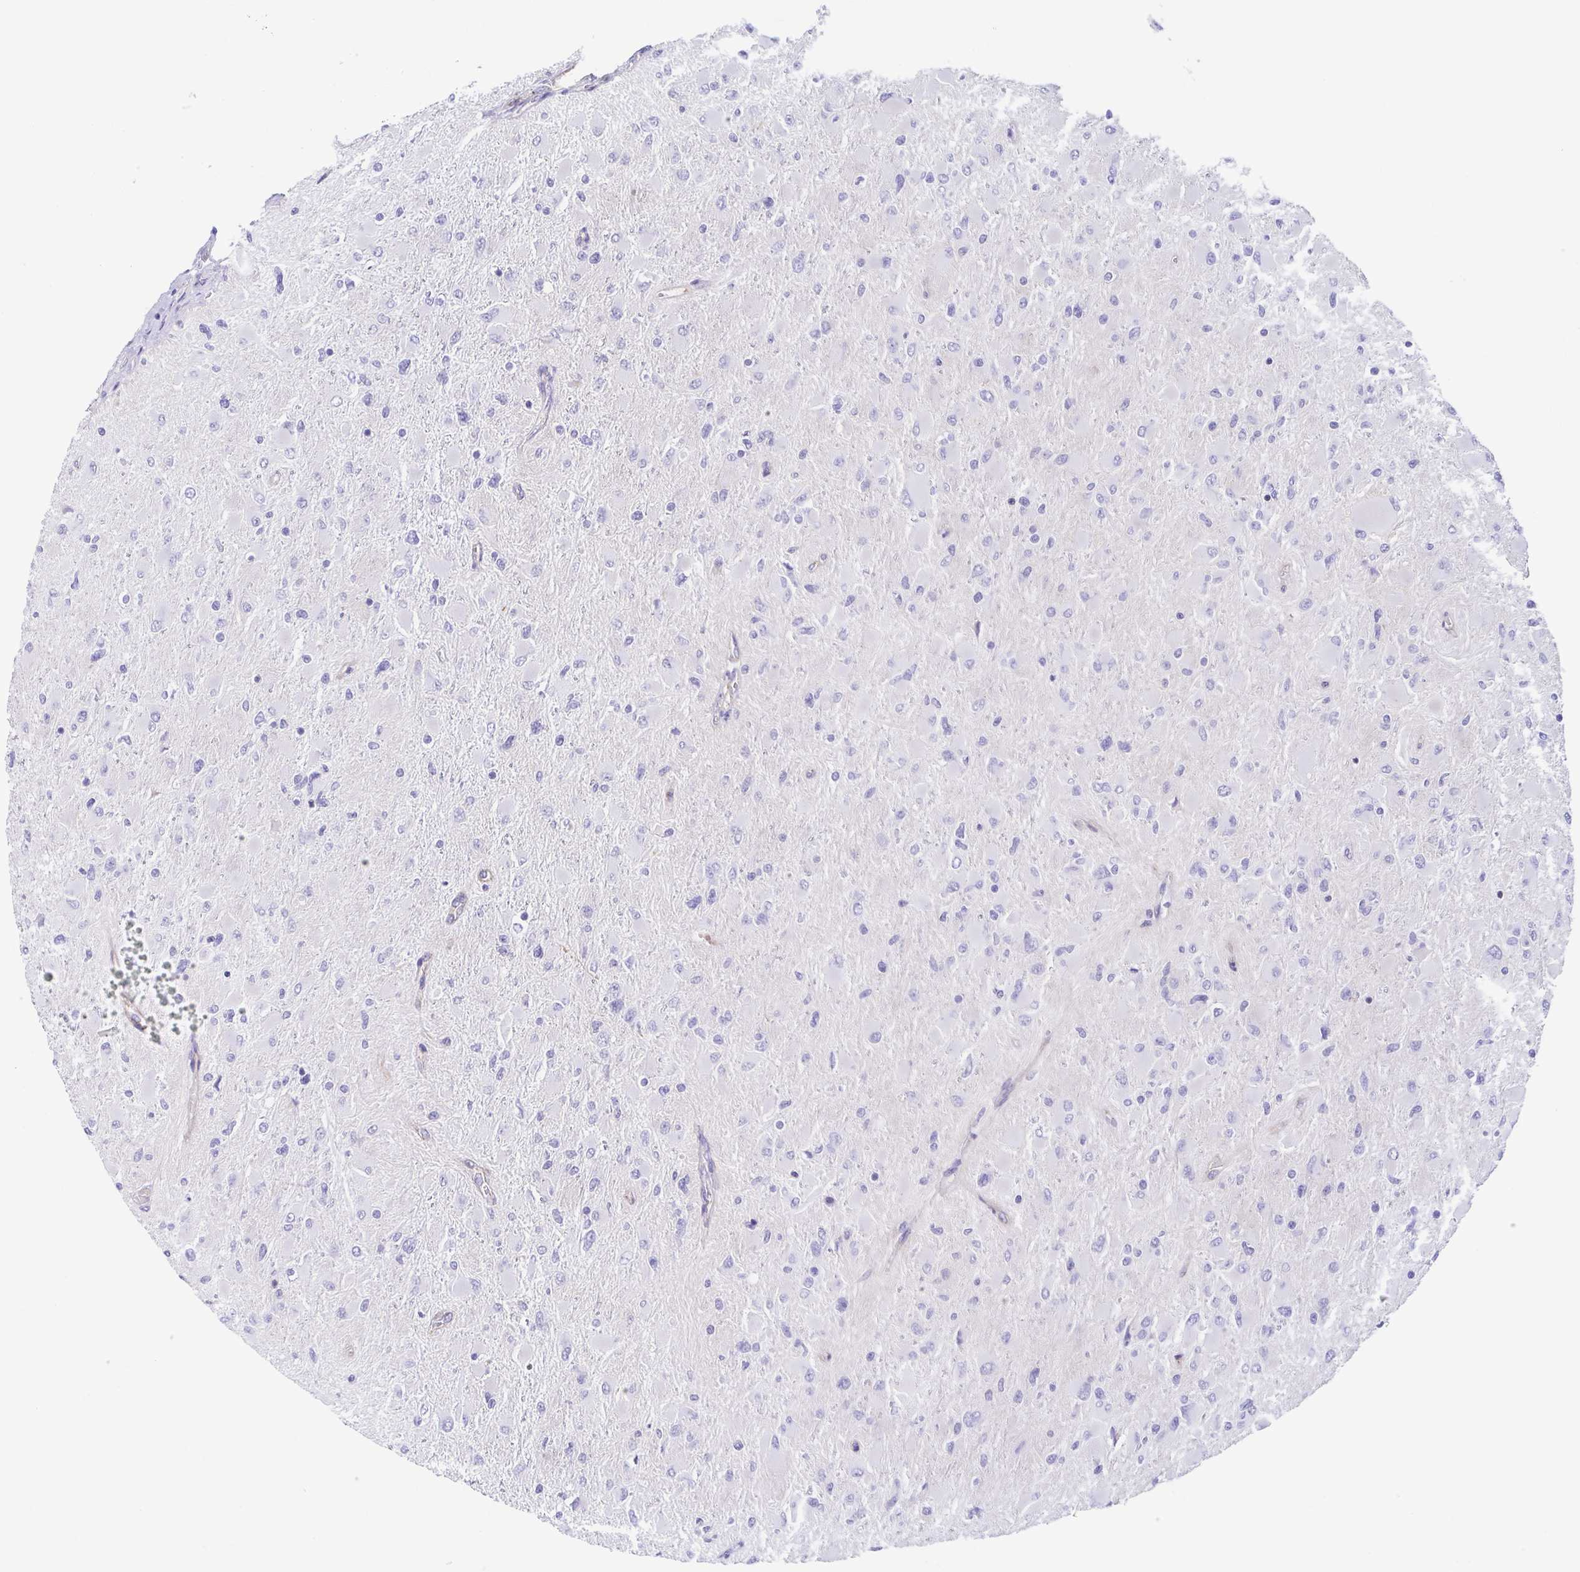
{"staining": {"intensity": "negative", "quantity": "none", "location": "none"}, "tissue": "glioma", "cell_type": "Tumor cells", "image_type": "cancer", "snomed": [{"axis": "morphology", "description": "Glioma, malignant, High grade"}, {"axis": "topography", "description": "Cerebral cortex"}], "caption": "Immunohistochemistry (IHC) micrograph of neoplastic tissue: human glioma stained with DAB (3,3'-diaminobenzidine) demonstrates no significant protein staining in tumor cells.", "gene": "TRAM2", "patient": {"sex": "female", "age": 36}}